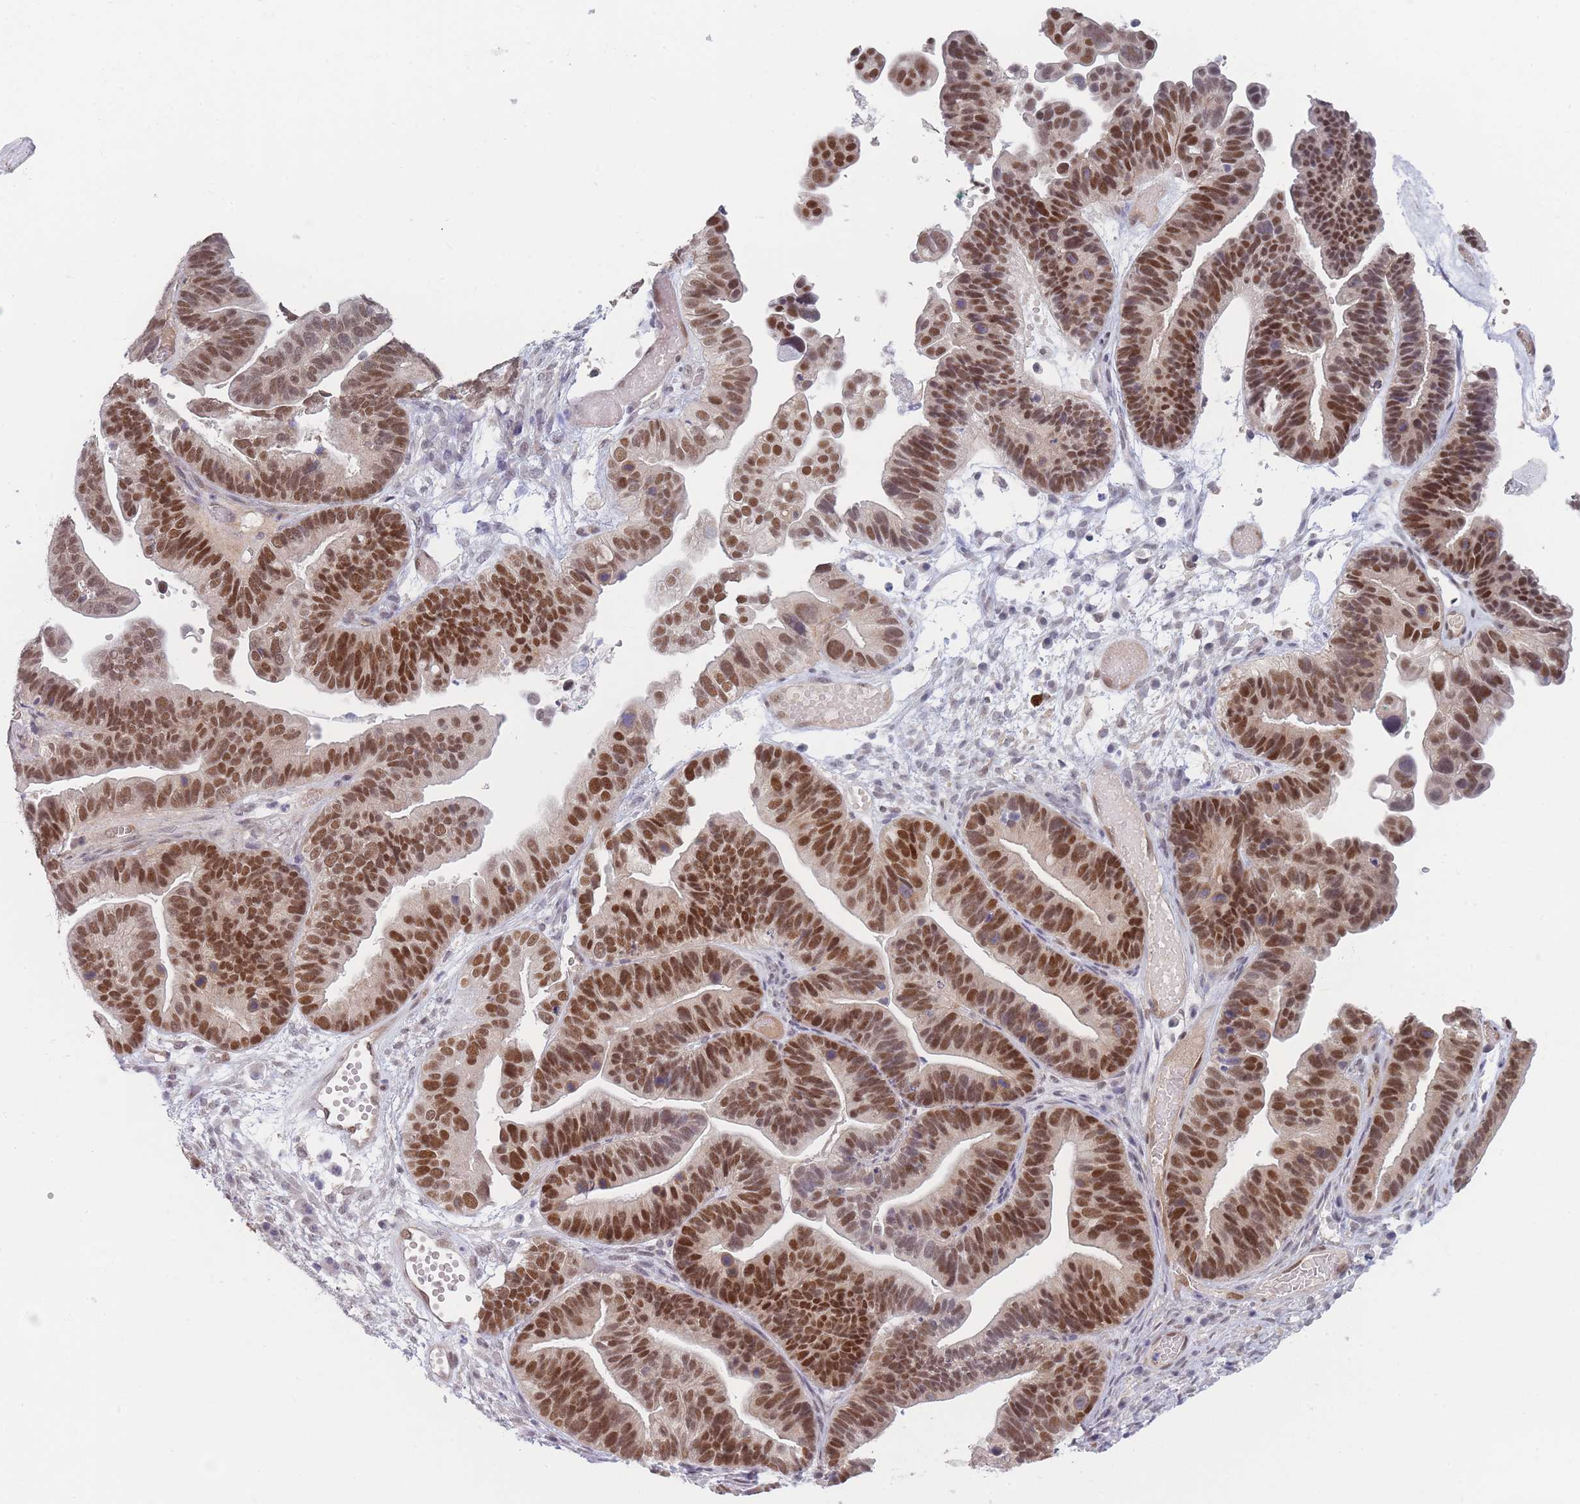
{"staining": {"intensity": "moderate", "quantity": ">75%", "location": "nuclear"}, "tissue": "ovarian cancer", "cell_type": "Tumor cells", "image_type": "cancer", "snomed": [{"axis": "morphology", "description": "Cystadenocarcinoma, serous, NOS"}, {"axis": "topography", "description": "Ovary"}], "caption": "This is a photomicrograph of immunohistochemistry (IHC) staining of ovarian cancer (serous cystadenocarcinoma), which shows moderate expression in the nuclear of tumor cells.", "gene": "ANKRD10", "patient": {"sex": "female", "age": 56}}